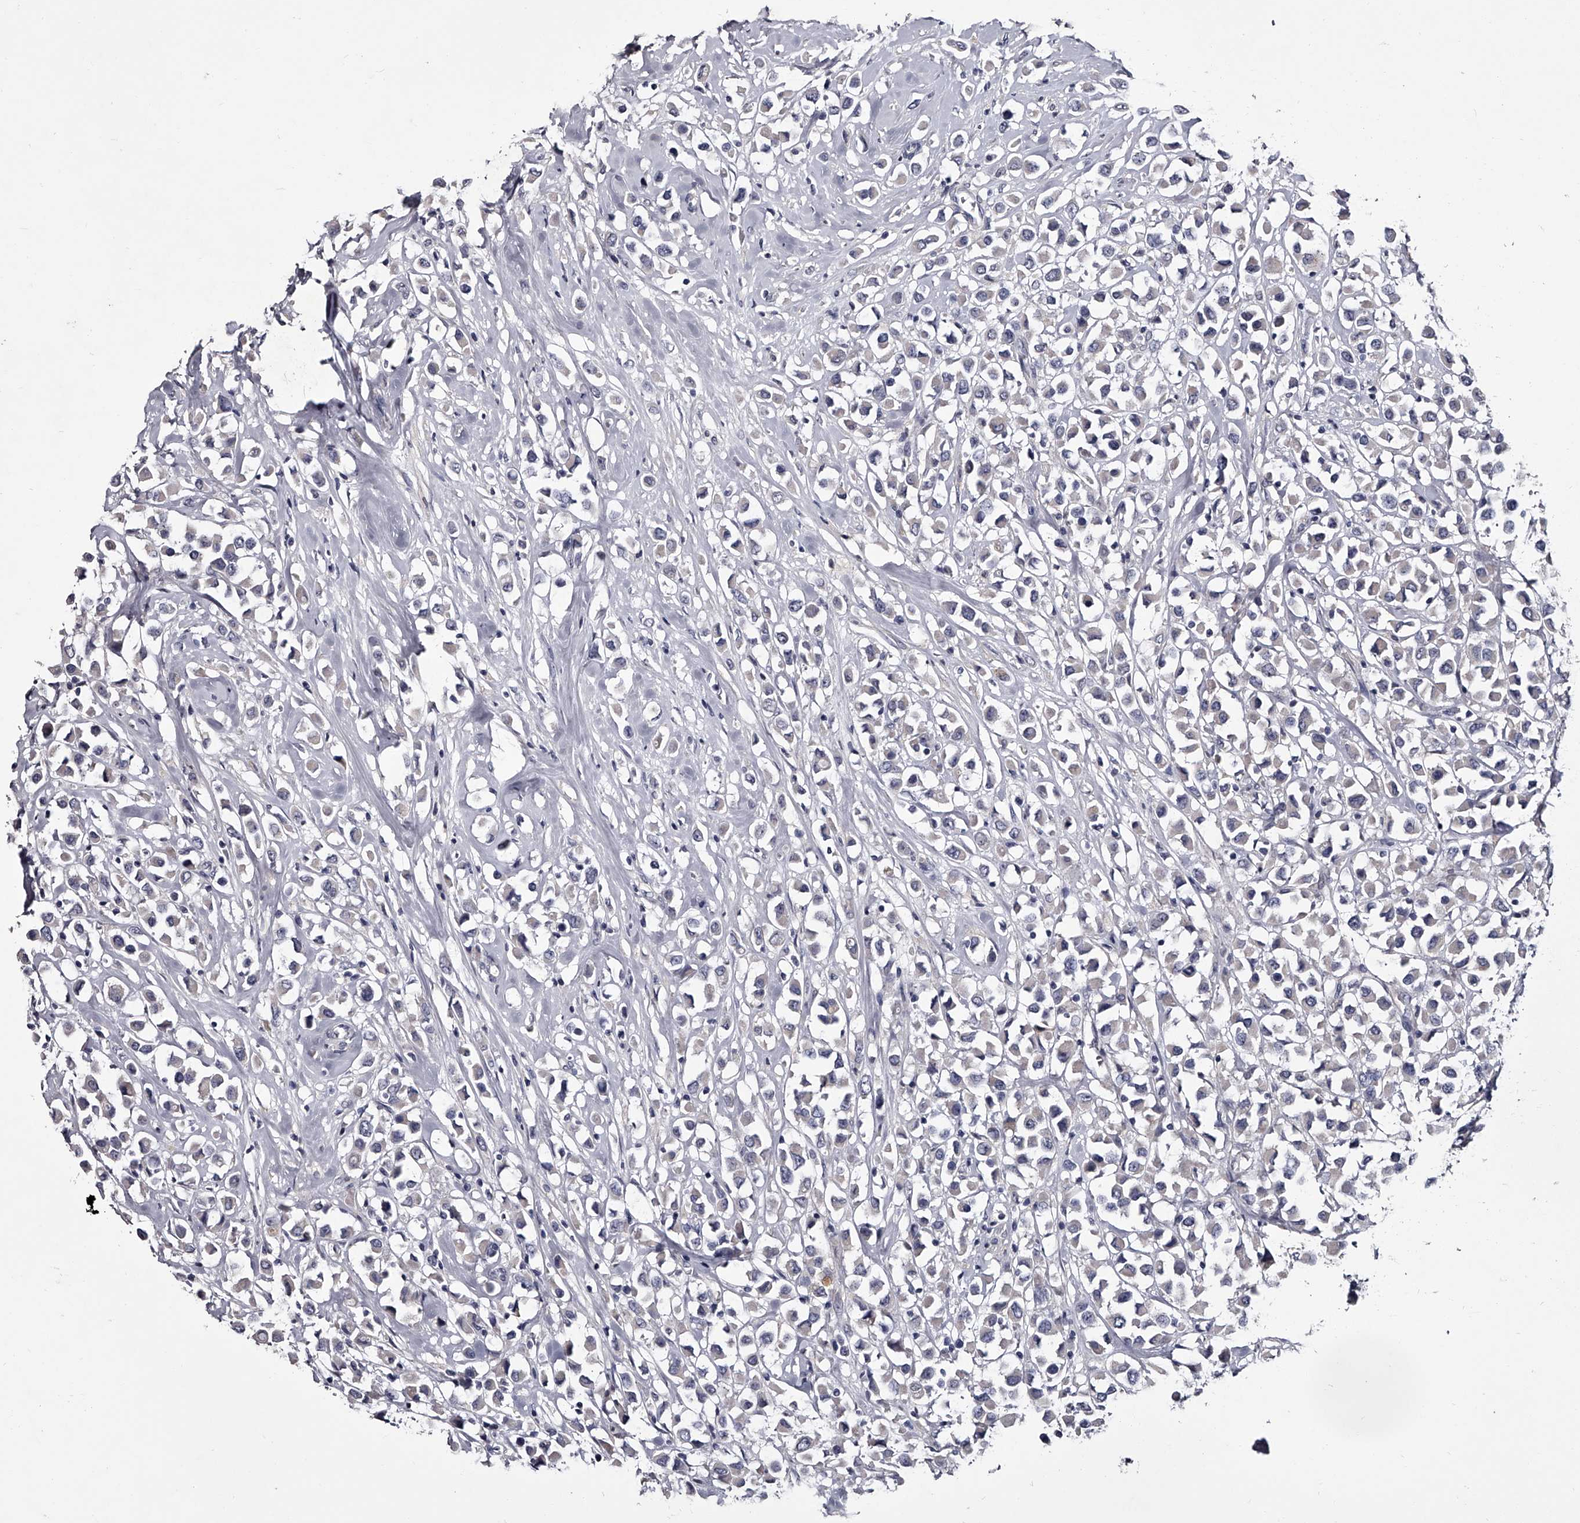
{"staining": {"intensity": "negative", "quantity": "none", "location": "none"}, "tissue": "breast cancer", "cell_type": "Tumor cells", "image_type": "cancer", "snomed": [{"axis": "morphology", "description": "Duct carcinoma"}, {"axis": "topography", "description": "Breast"}], "caption": "Immunohistochemistry (IHC) histopathology image of infiltrating ductal carcinoma (breast) stained for a protein (brown), which demonstrates no expression in tumor cells.", "gene": "GAPVD1", "patient": {"sex": "female", "age": 61}}